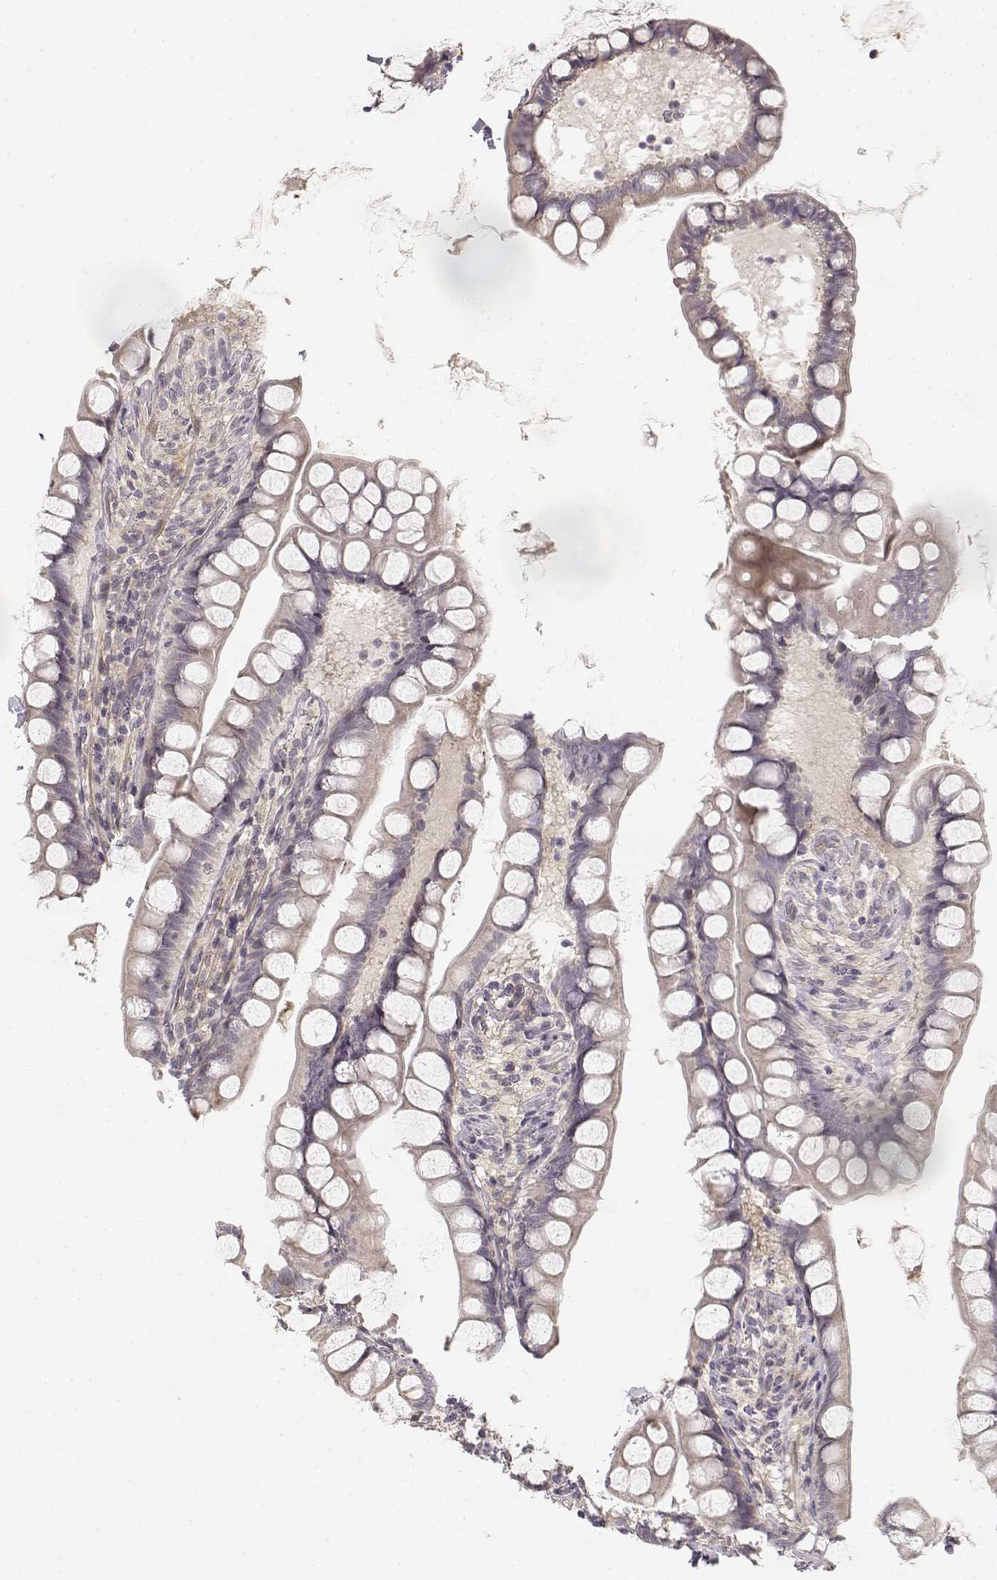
{"staining": {"intensity": "negative", "quantity": "none", "location": "none"}, "tissue": "small intestine", "cell_type": "Glandular cells", "image_type": "normal", "snomed": [{"axis": "morphology", "description": "Normal tissue, NOS"}, {"axis": "topography", "description": "Small intestine"}], "caption": "This is an IHC photomicrograph of normal human small intestine. There is no staining in glandular cells.", "gene": "MED12L", "patient": {"sex": "male", "age": 70}}